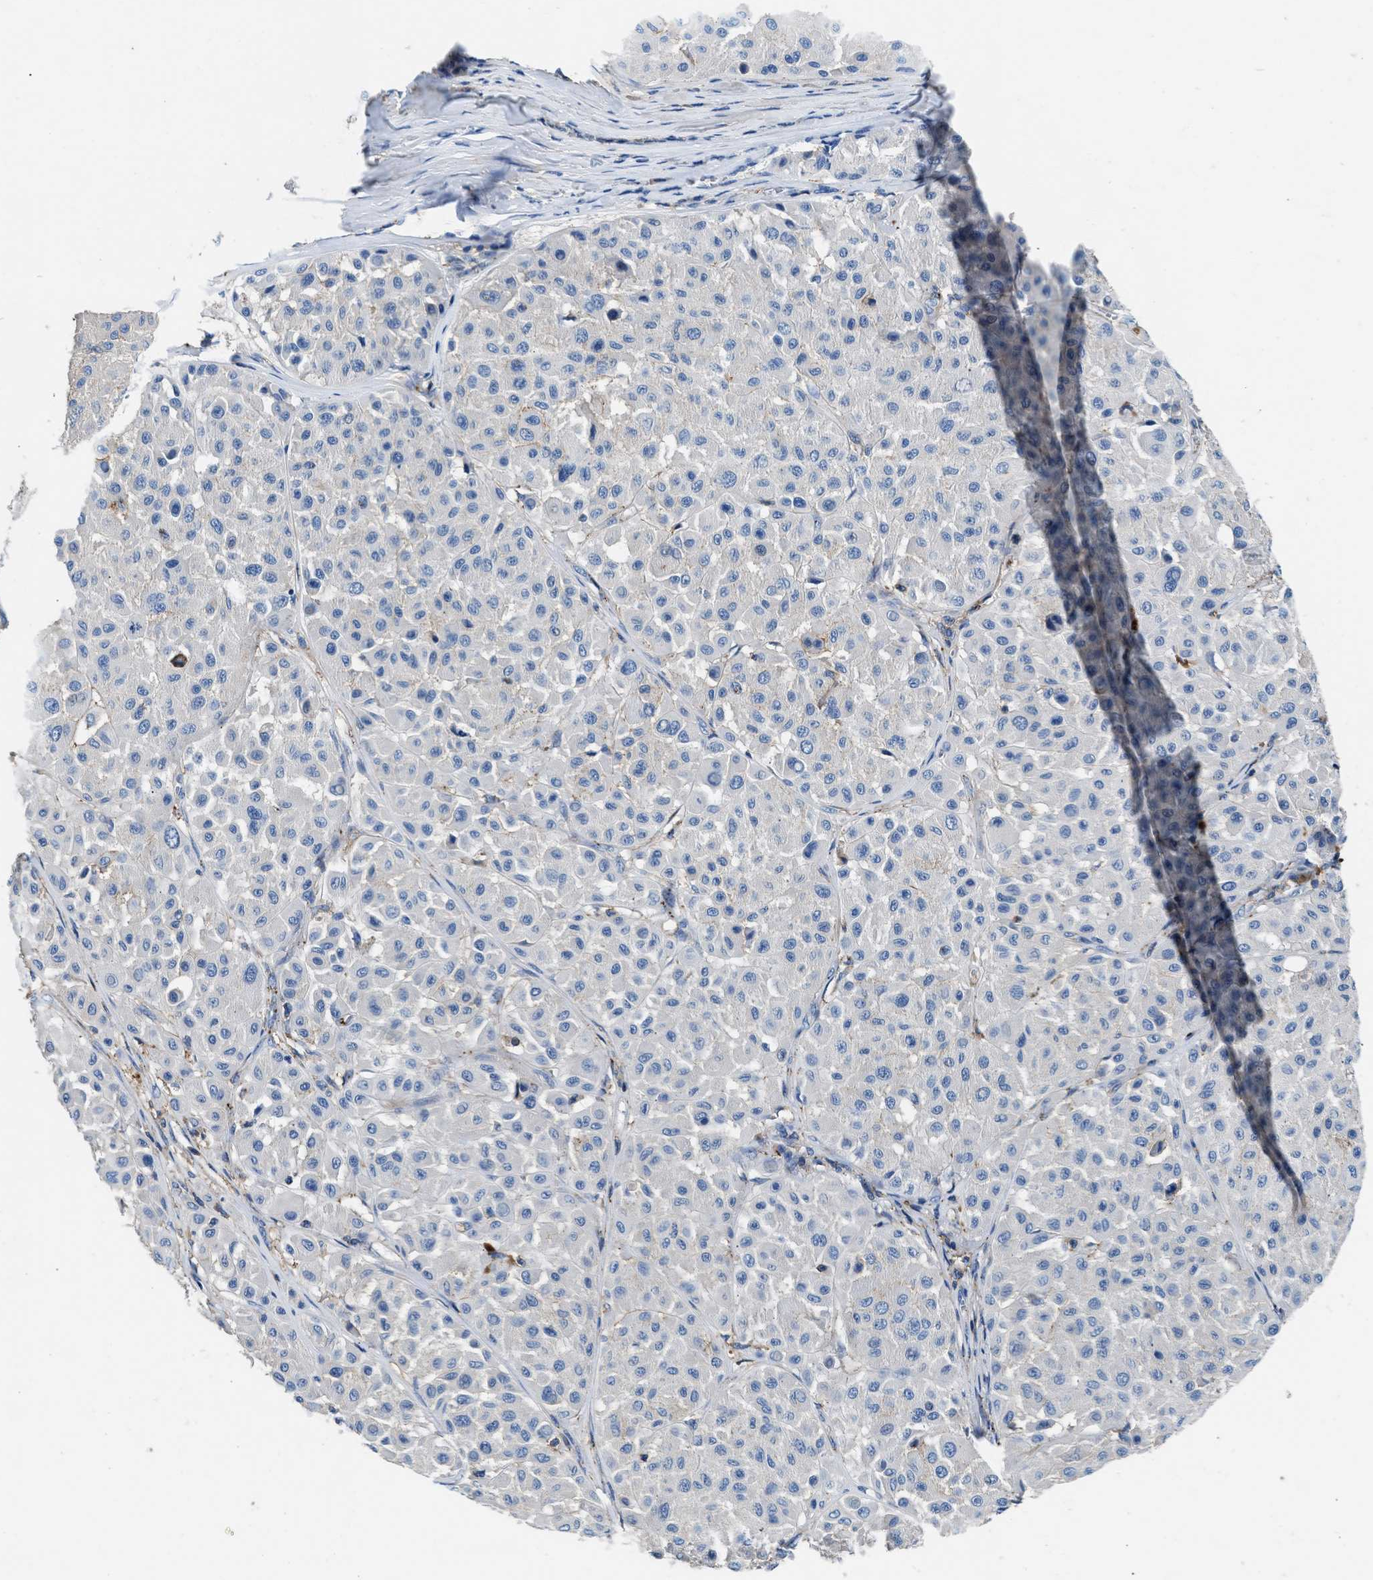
{"staining": {"intensity": "negative", "quantity": "none", "location": "none"}, "tissue": "melanoma", "cell_type": "Tumor cells", "image_type": "cancer", "snomed": [{"axis": "morphology", "description": "Malignant melanoma, Metastatic site"}, {"axis": "topography", "description": "Soft tissue"}], "caption": "Immunohistochemical staining of human malignant melanoma (metastatic site) exhibits no significant positivity in tumor cells. (Stains: DAB (3,3'-diaminobenzidine) immunohistochemistry (IHC) with hematoxylin counter stain, Microscopy: brightfield microscopy at high magnification).", "gene": "KCNQ4", "patient": {"sex": "male", "age": 41}}